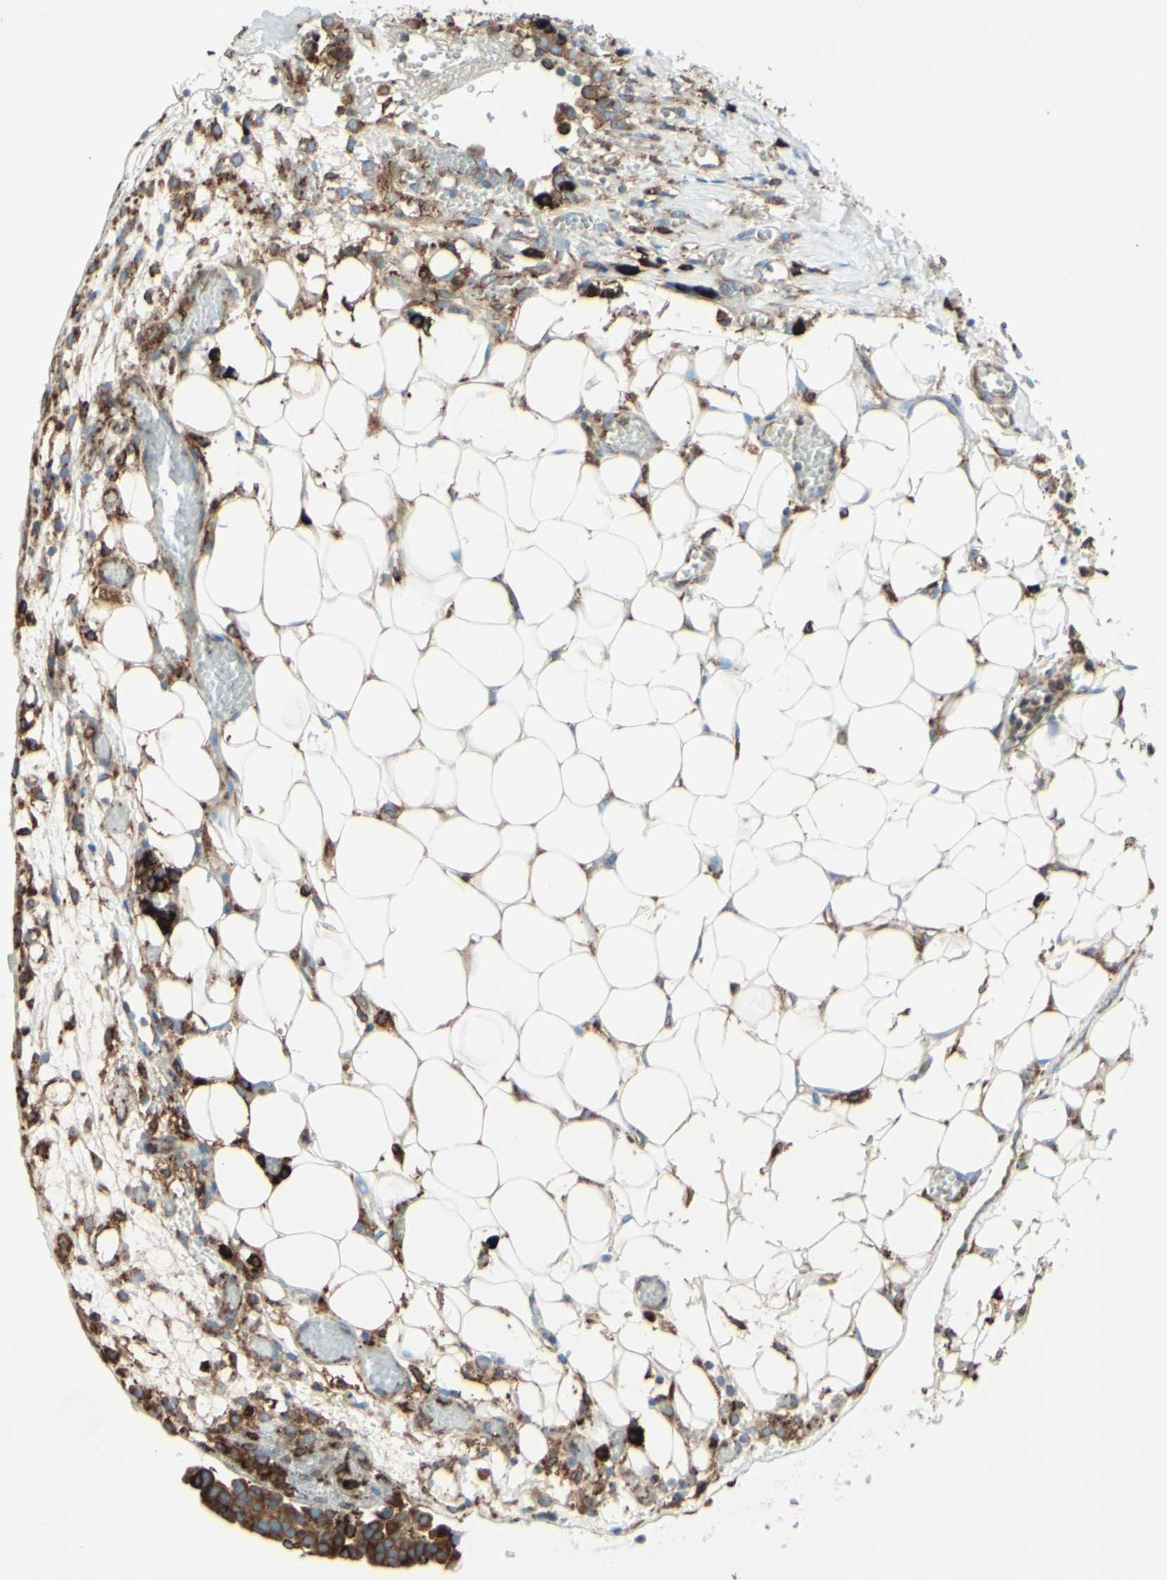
{"staining": {"intensity": "moderate", "quantity": ">75%", "location": "cytoplasmic/membranous"}, "tissue": "ovarian cancer", "cell_type": "Tumor cells", "image_type": "cancer", "snomed": [{"axis": "morphology", "description": "Cystadenocarcinoma, serous, NOS"}, {"axis": "topography", "description": "Soft tissue"}, {"axis": "topography", "description": "Ovary"}], "caption": "The image exhibits a brown stain indicating the presence of a protein in the cytoplasmic/membranous of tumor cells in ovarian cancer (serous cystadenocarcinoma). (IHC, brightfield microscopy, high magnification).", "gene": "DNAJB11", "patient": {"sex": "female", "age": 57}}